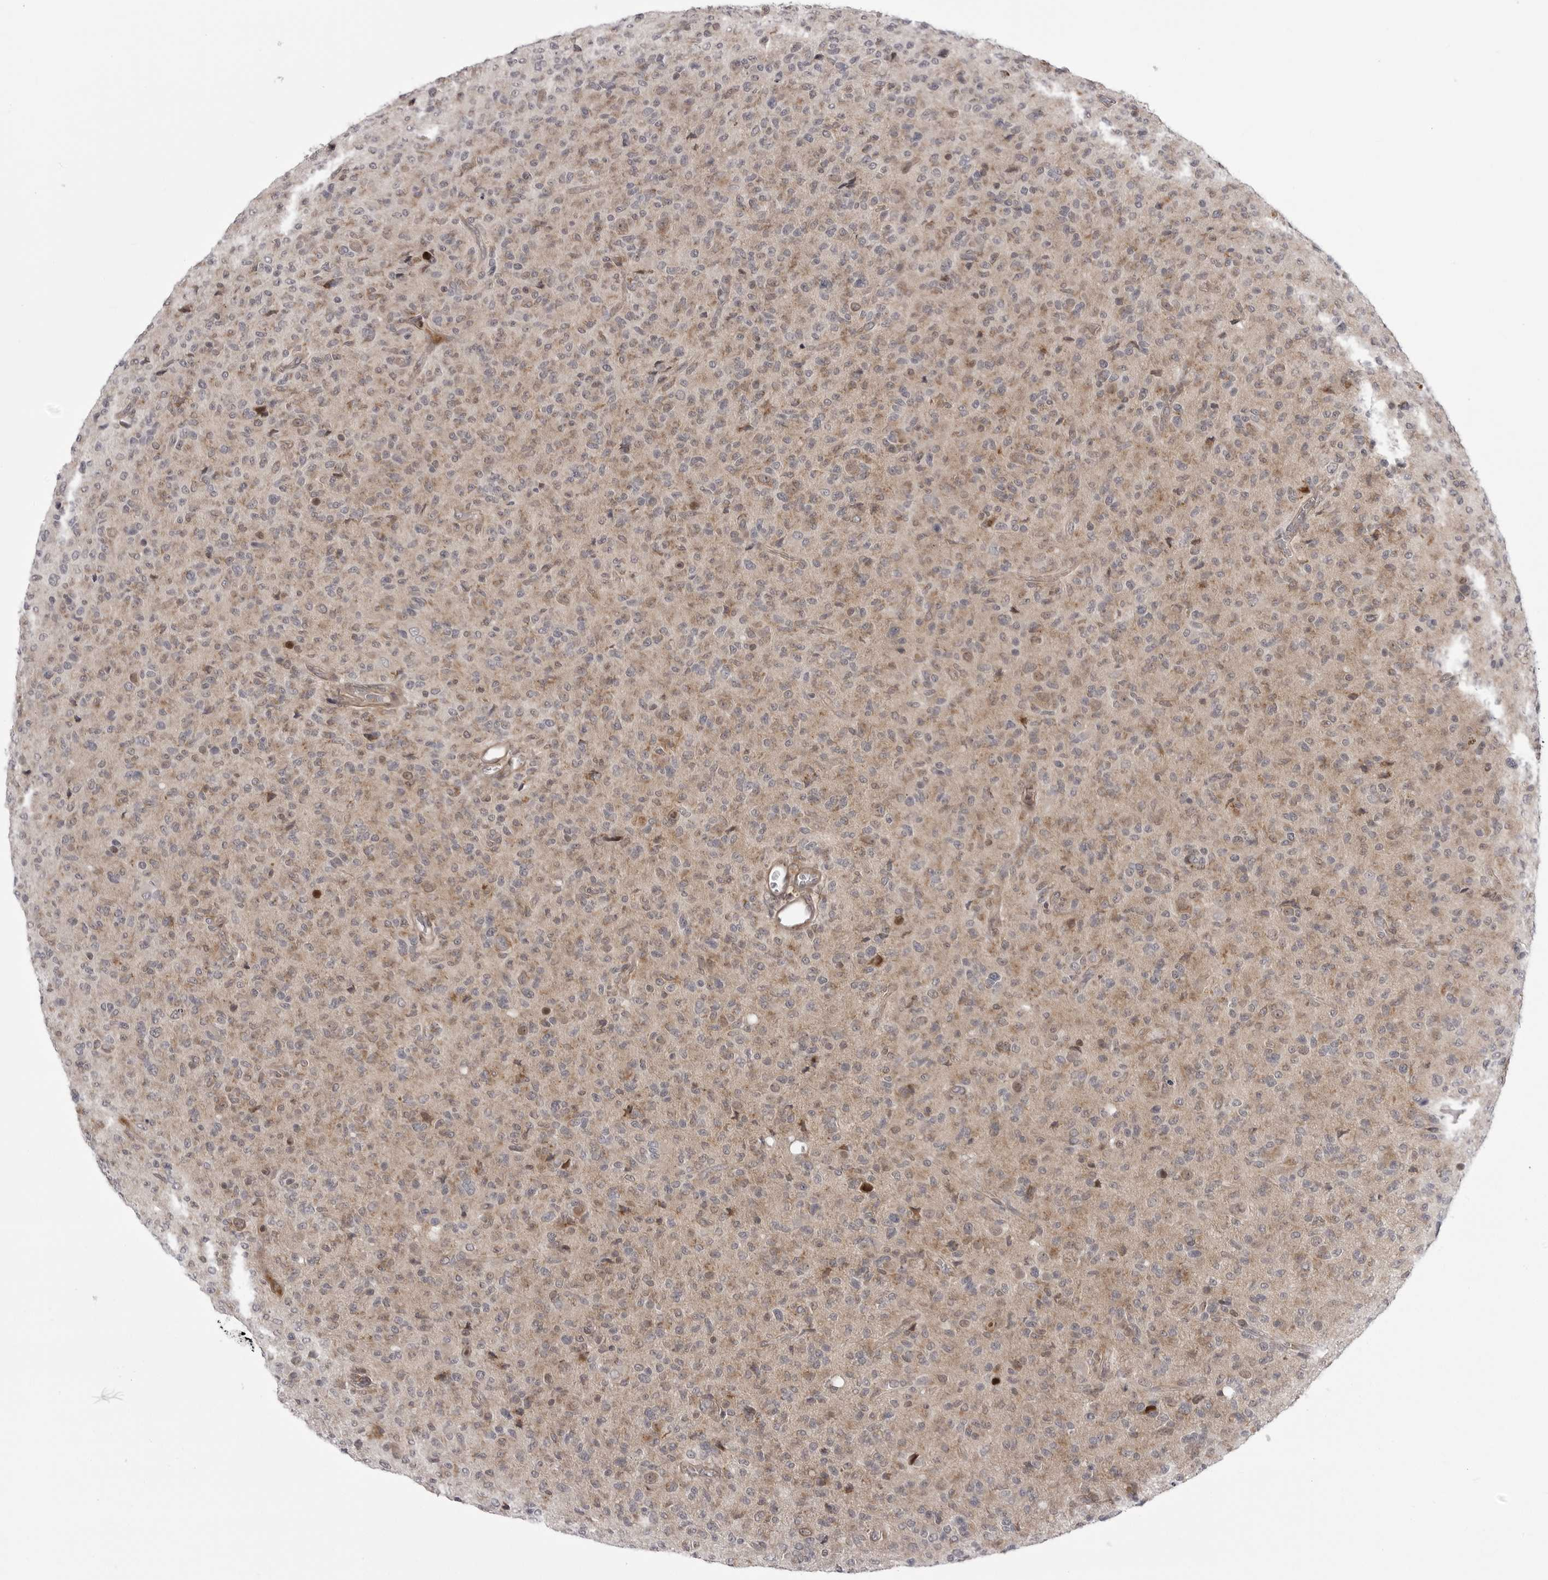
{"staining": {"intensity": "weak", "quantity": "25%-75%", "location": "cytoplasmic/membranous"}, "tissue": "glioma", "cell_type": "Tumor cells", "image_type": "cancer", "snomed": [{"axis": "morphology", "description": "Glioma, malignant, High grade"}, {"axis": "topography", "description": "Brain"}], "caption": "Tumor cells display low levels of weak cytoplasmic/membranous staining in approximately 25%-75% of cells in human glioma. Ihc stains the protein of interest in brown and the nuclei are stained blue.", "gene": "CCDC18", "patient": {"sex": "female", "age": 57}}